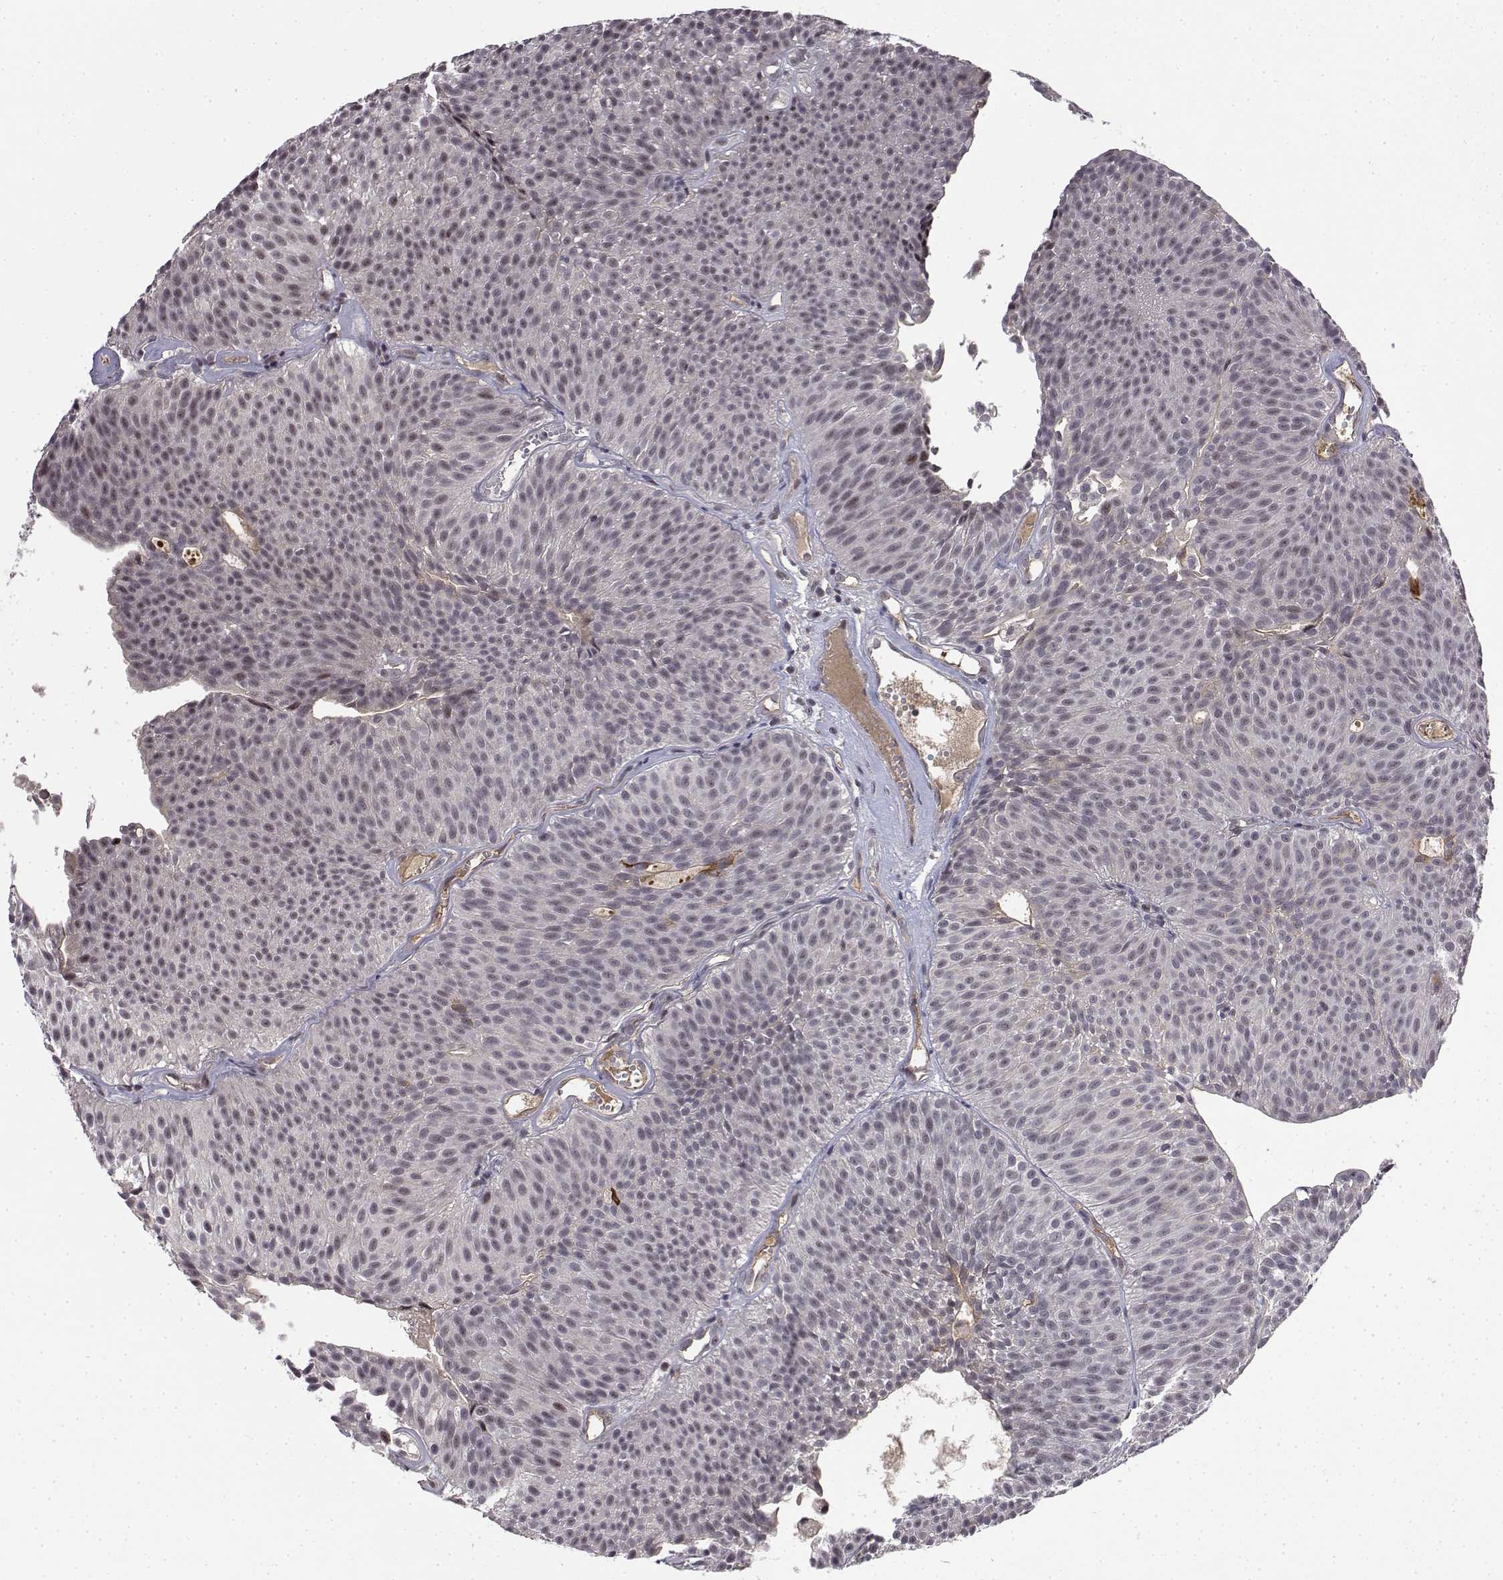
{"staining": {"intensity": "negative", "quantity": "none", "location": "none"}, "tissue": "urothelial cancer", "cell_type": "Tumor cells", "image_type": "cancer", "snomed": [{"axis": "morphology", "description": "Urothelial carcinoma, Low grade"}, {"axis": "topography", "description": "Urinary bladder"}], "caption": "The immunohistochemistry image has no significant positivity in tumor cells of urothelial carcinoma (low-grade) tissue.", "gene": "ITGA7", "patient": {"sex": "male", "age": 63}}